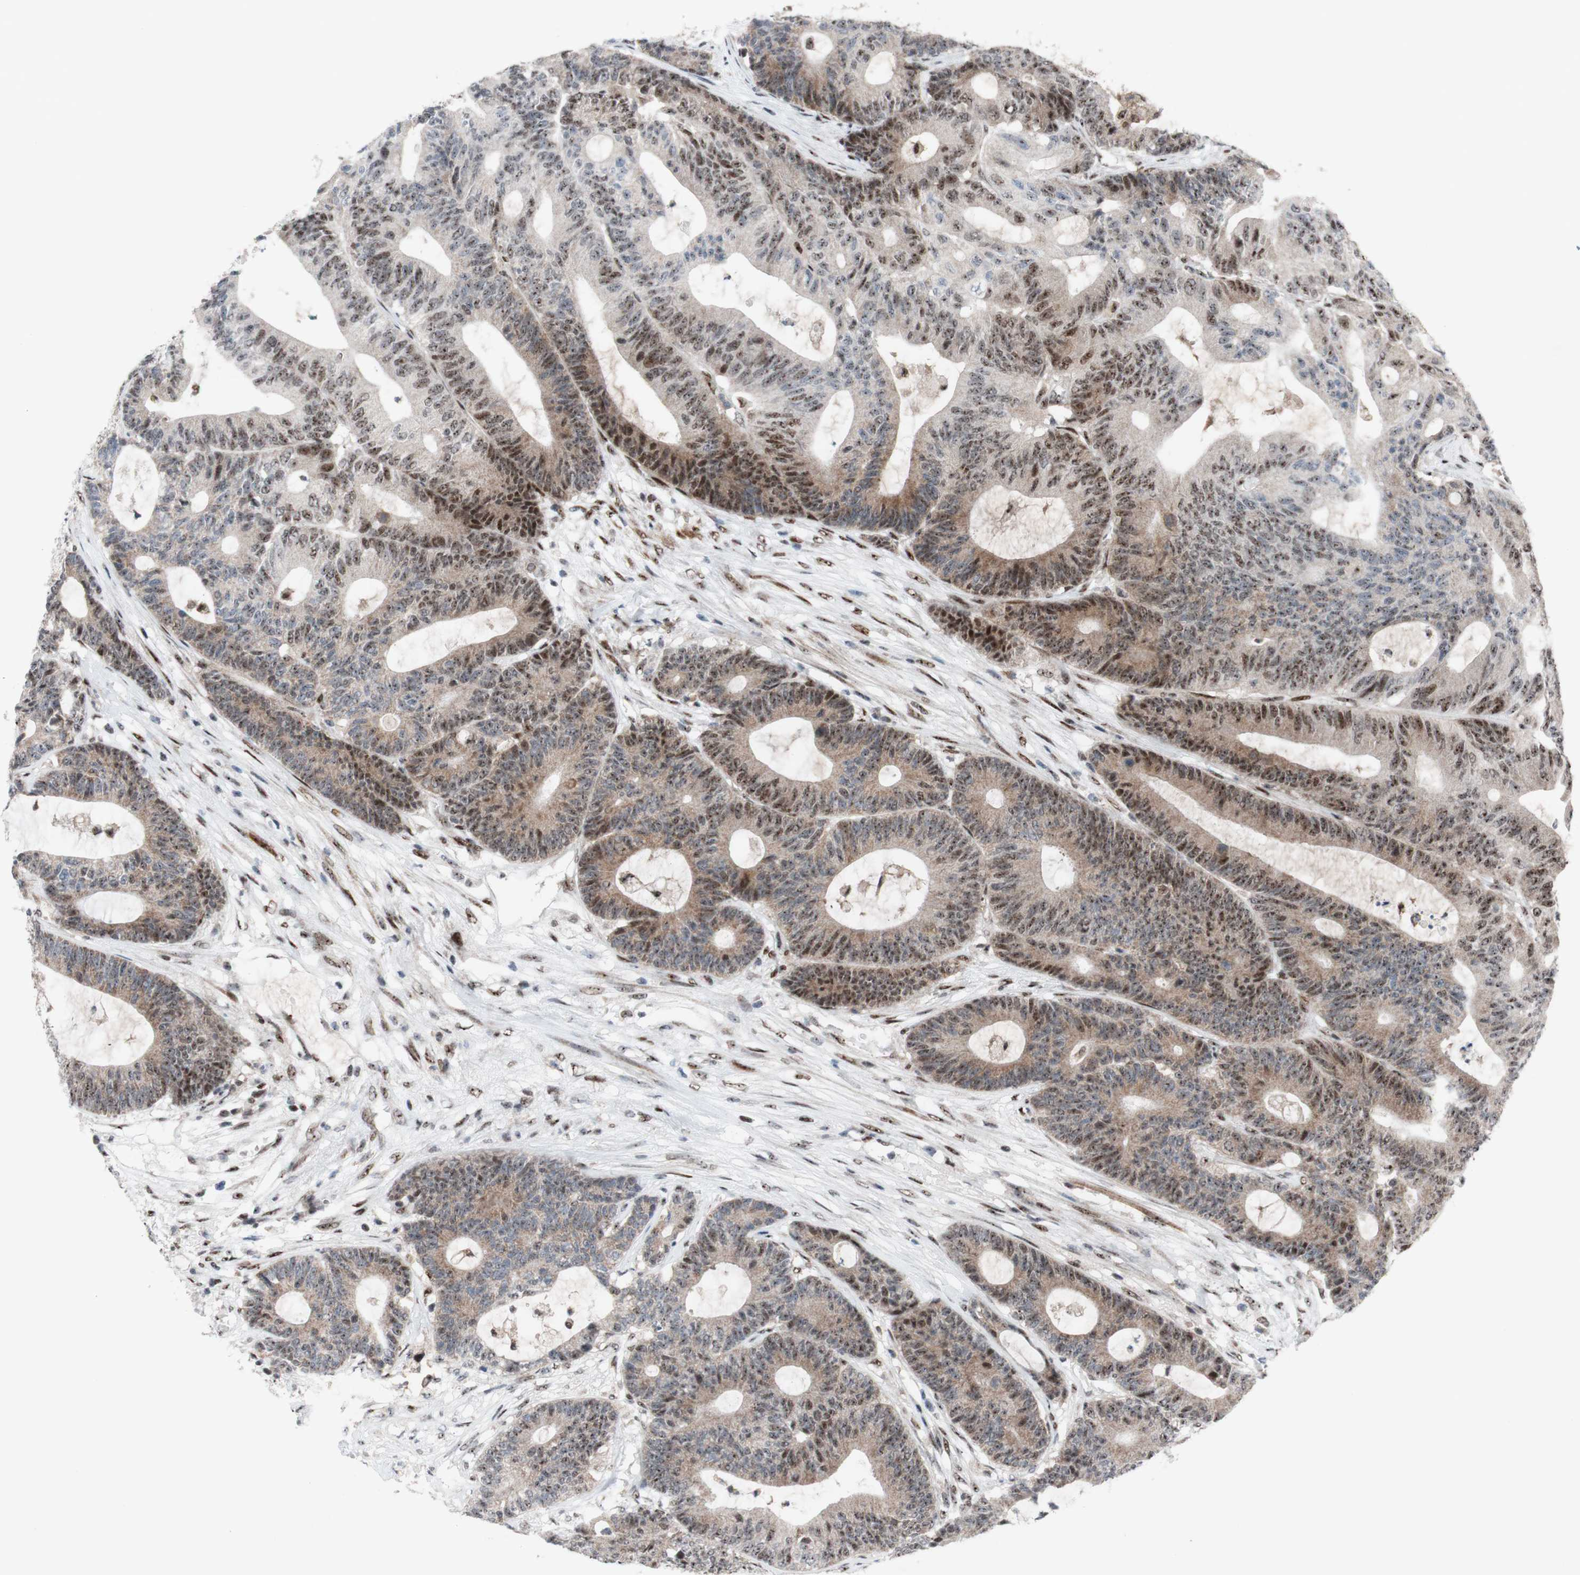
{"staining": {"intensity": "moderate", "quantity": ">75%", "location": "nuclear"}, "tissue": "colorectal cancer", "cell_type": "Tumor cells", "image_type": "cancer", "snomed": [{"axis": "morphology", "description": "Adenocarcinoma, NOS"}, {"axis": "topography", "description": "Colon"}], "caption": "Protein staining of colorectal cancer (adenocarcinoma) tissue displays moderate nuclear positivity in approximately >75% of tumor cells.", "gene": "POLR1A", "patient": {"sex": "female", "age": 84}}